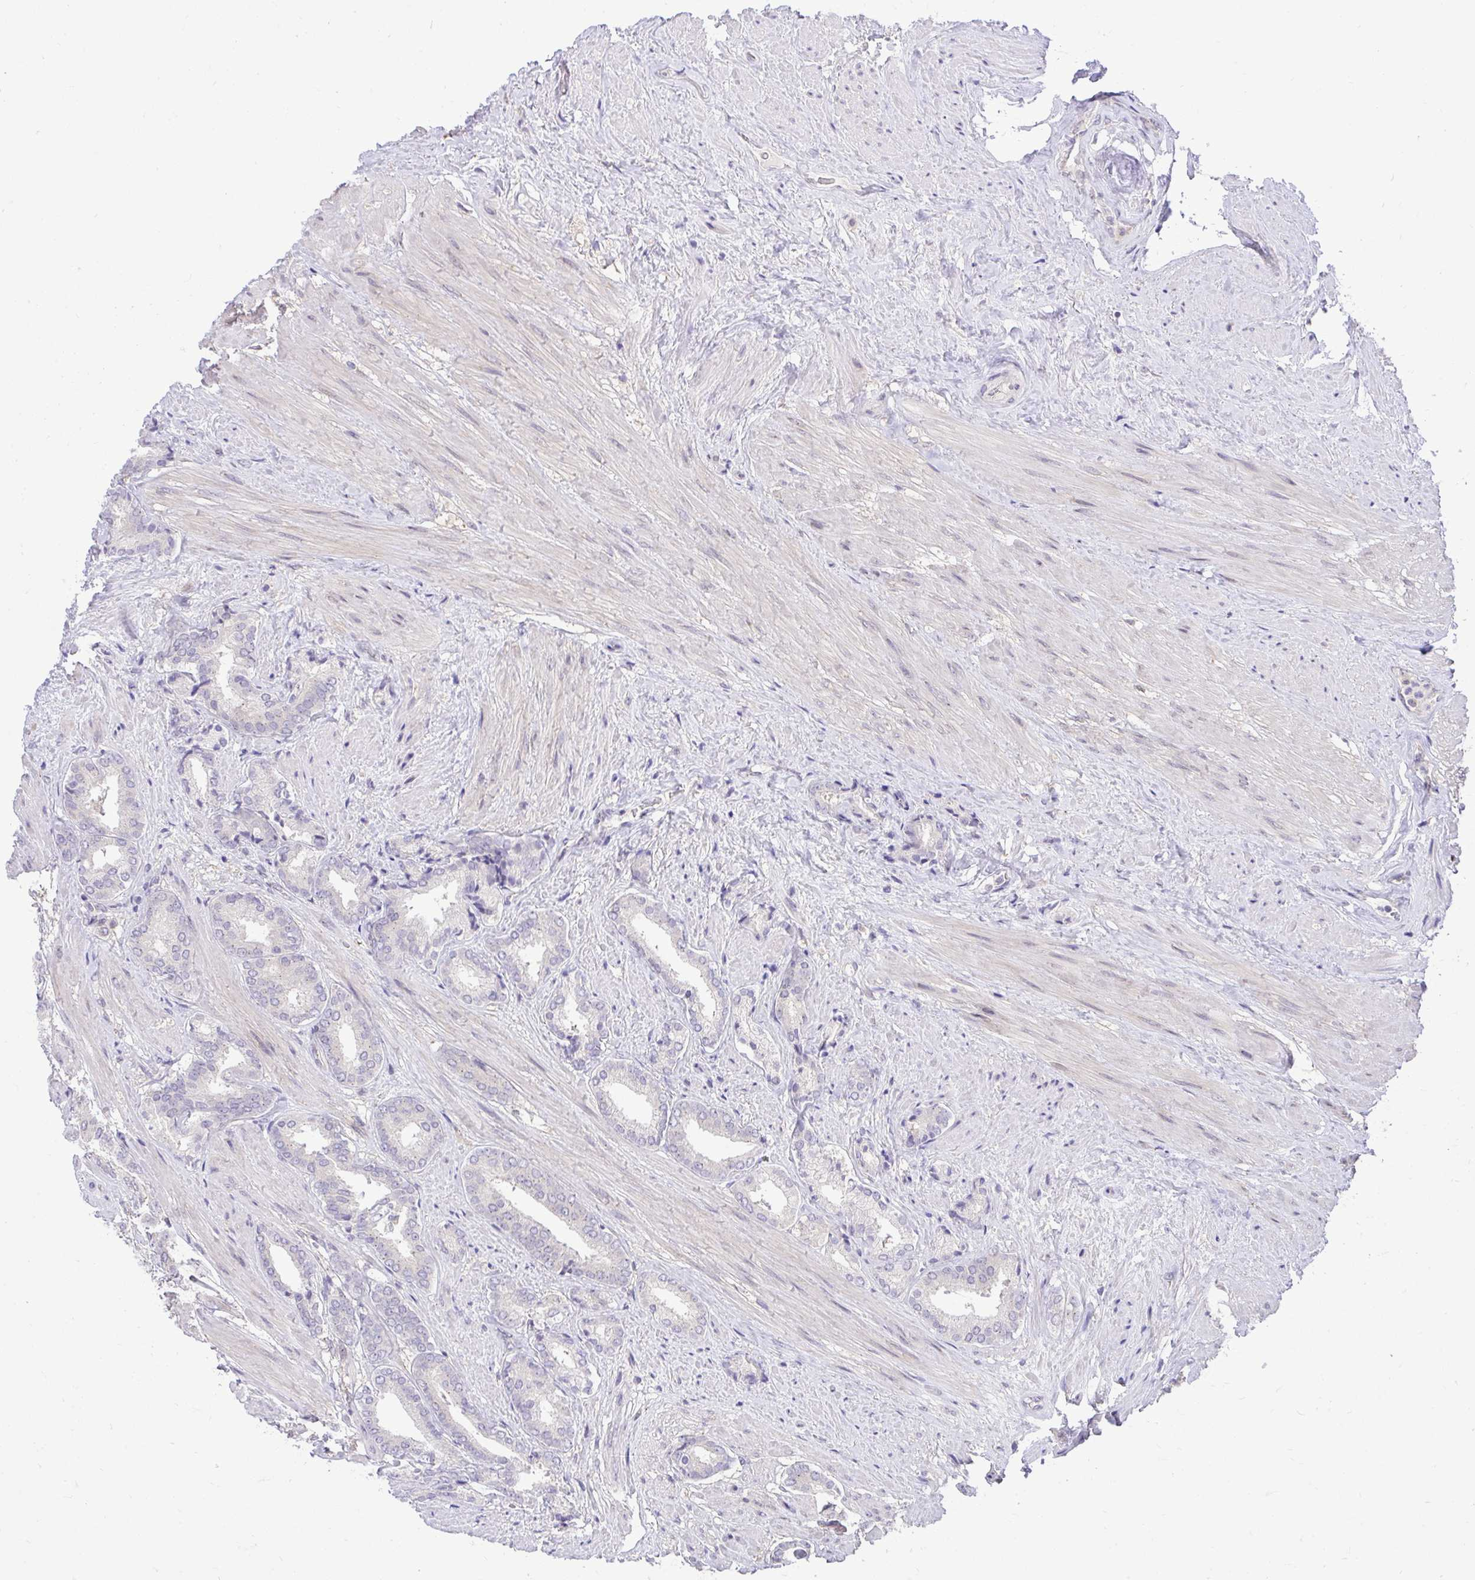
{"staining": {"intensity": "negative", "quantity": "none", "location": "none"}, "tissue": "prostate cancer", "cell_type": "Tumor cells", "image_type": "cancer", "snomed": [{"axis": "morphology", "description": "Adenocarcinoma, High grade"}, {"axis": "topography", "description": "Prostate"}], "caption": "Immunohistochemical staining of human adenocarcinoma (high-grade) (prostate) reveals no significant staining in tumor cells.", "gene": "CEACAM18", "patient": {"sex": "male", "age": 56}}